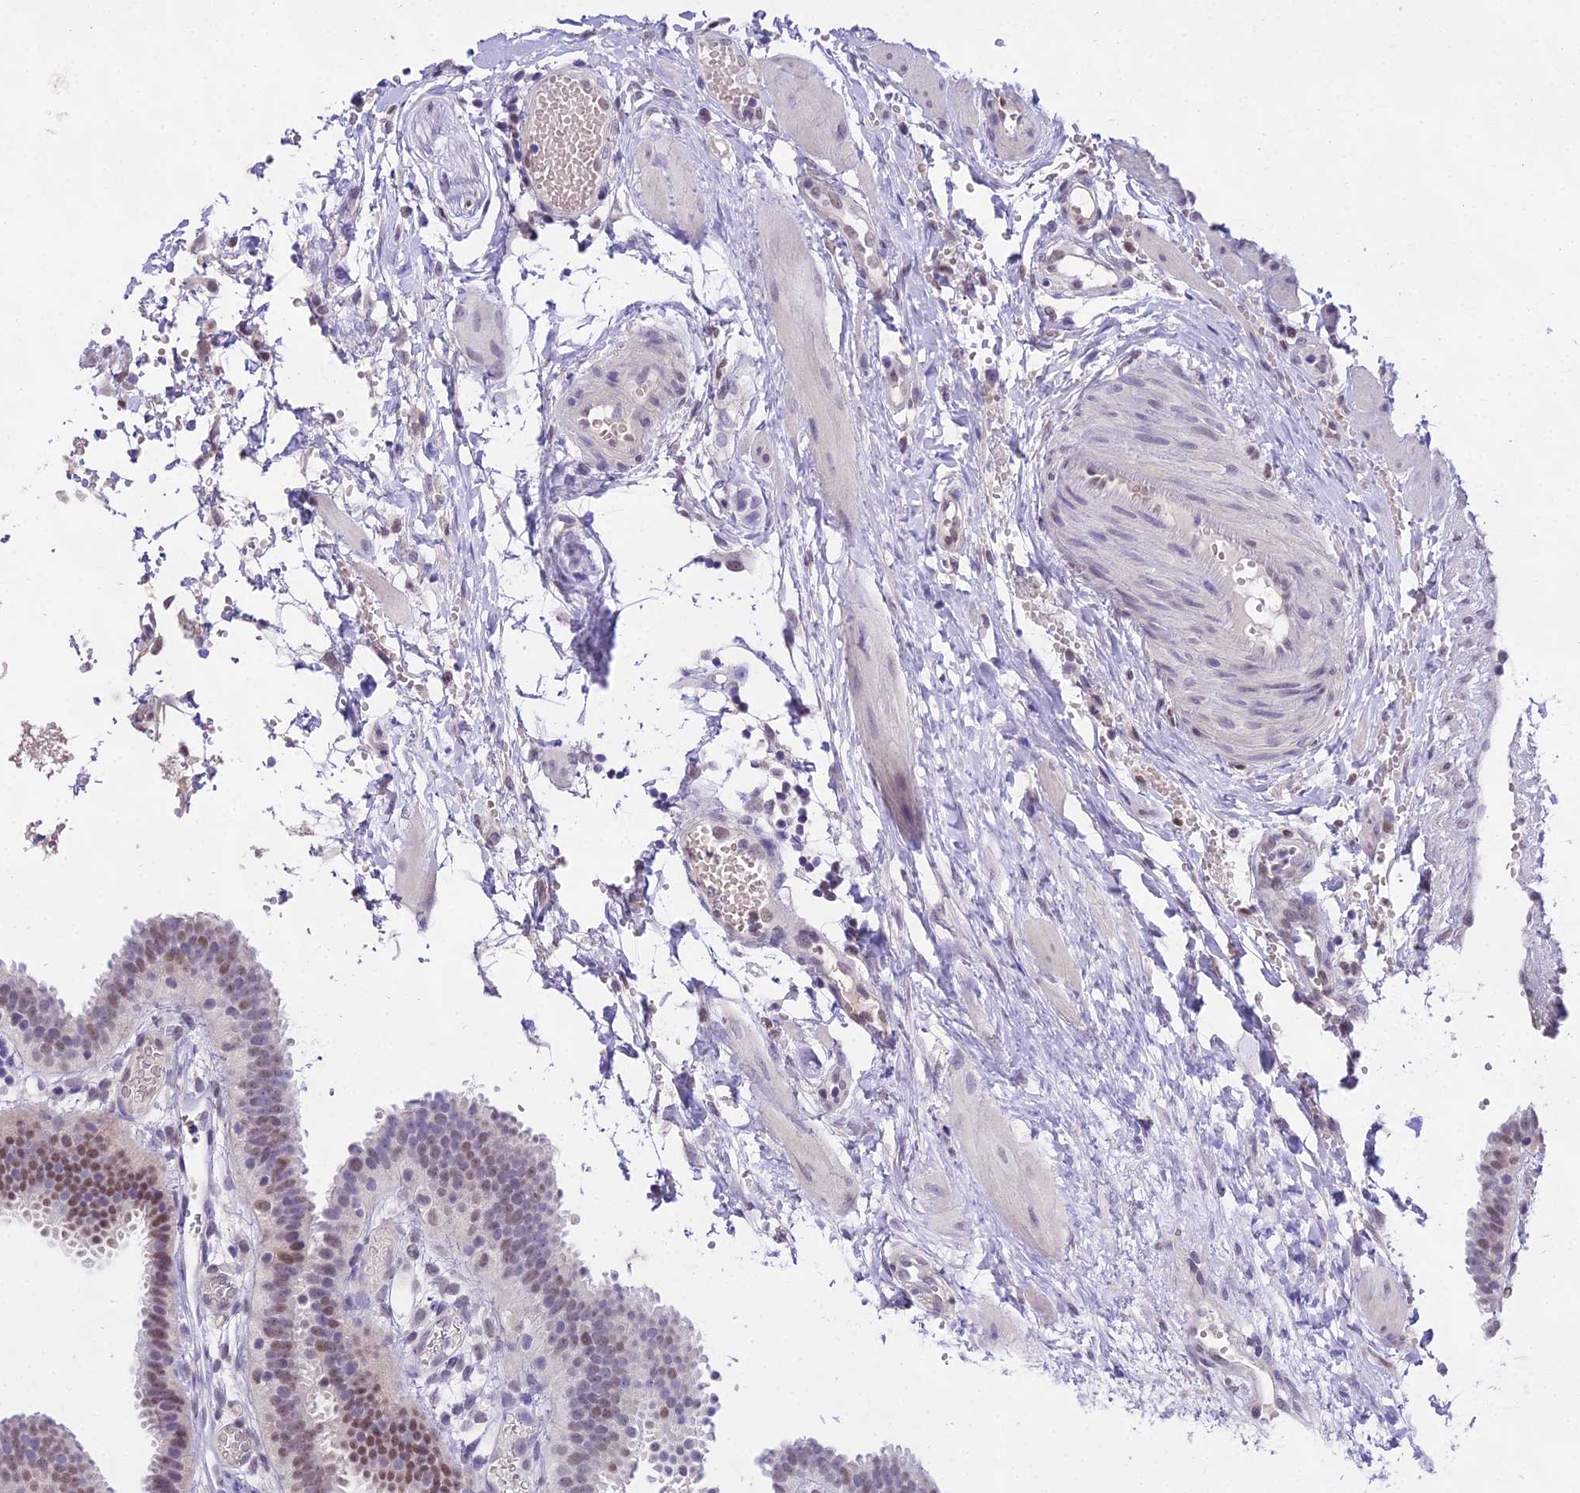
{"staining": {"intensity": "moderate", "quantity": "25%-75%", "location": "nuclear"}, "tissue": "fallopian tube", "cell_type": "Glandular cells", "image_type": "normal", "snomed": [{"axis": "morphology", "description": "Normal tissue, NOS"}, {"axis": "topography", "description": "Fallopian tube"}], "caption": "DAB (3,3'-diaminobenzidine) immunohistochemical staining of normal human fallopian tube displays moderate nuclear protein staining in approximately 25%-75% of glandular cells. (IHC, brightfield microscopy, high magnification).", "gene": "MAT2A", "patient": {"sex": "female", "age": 37}}